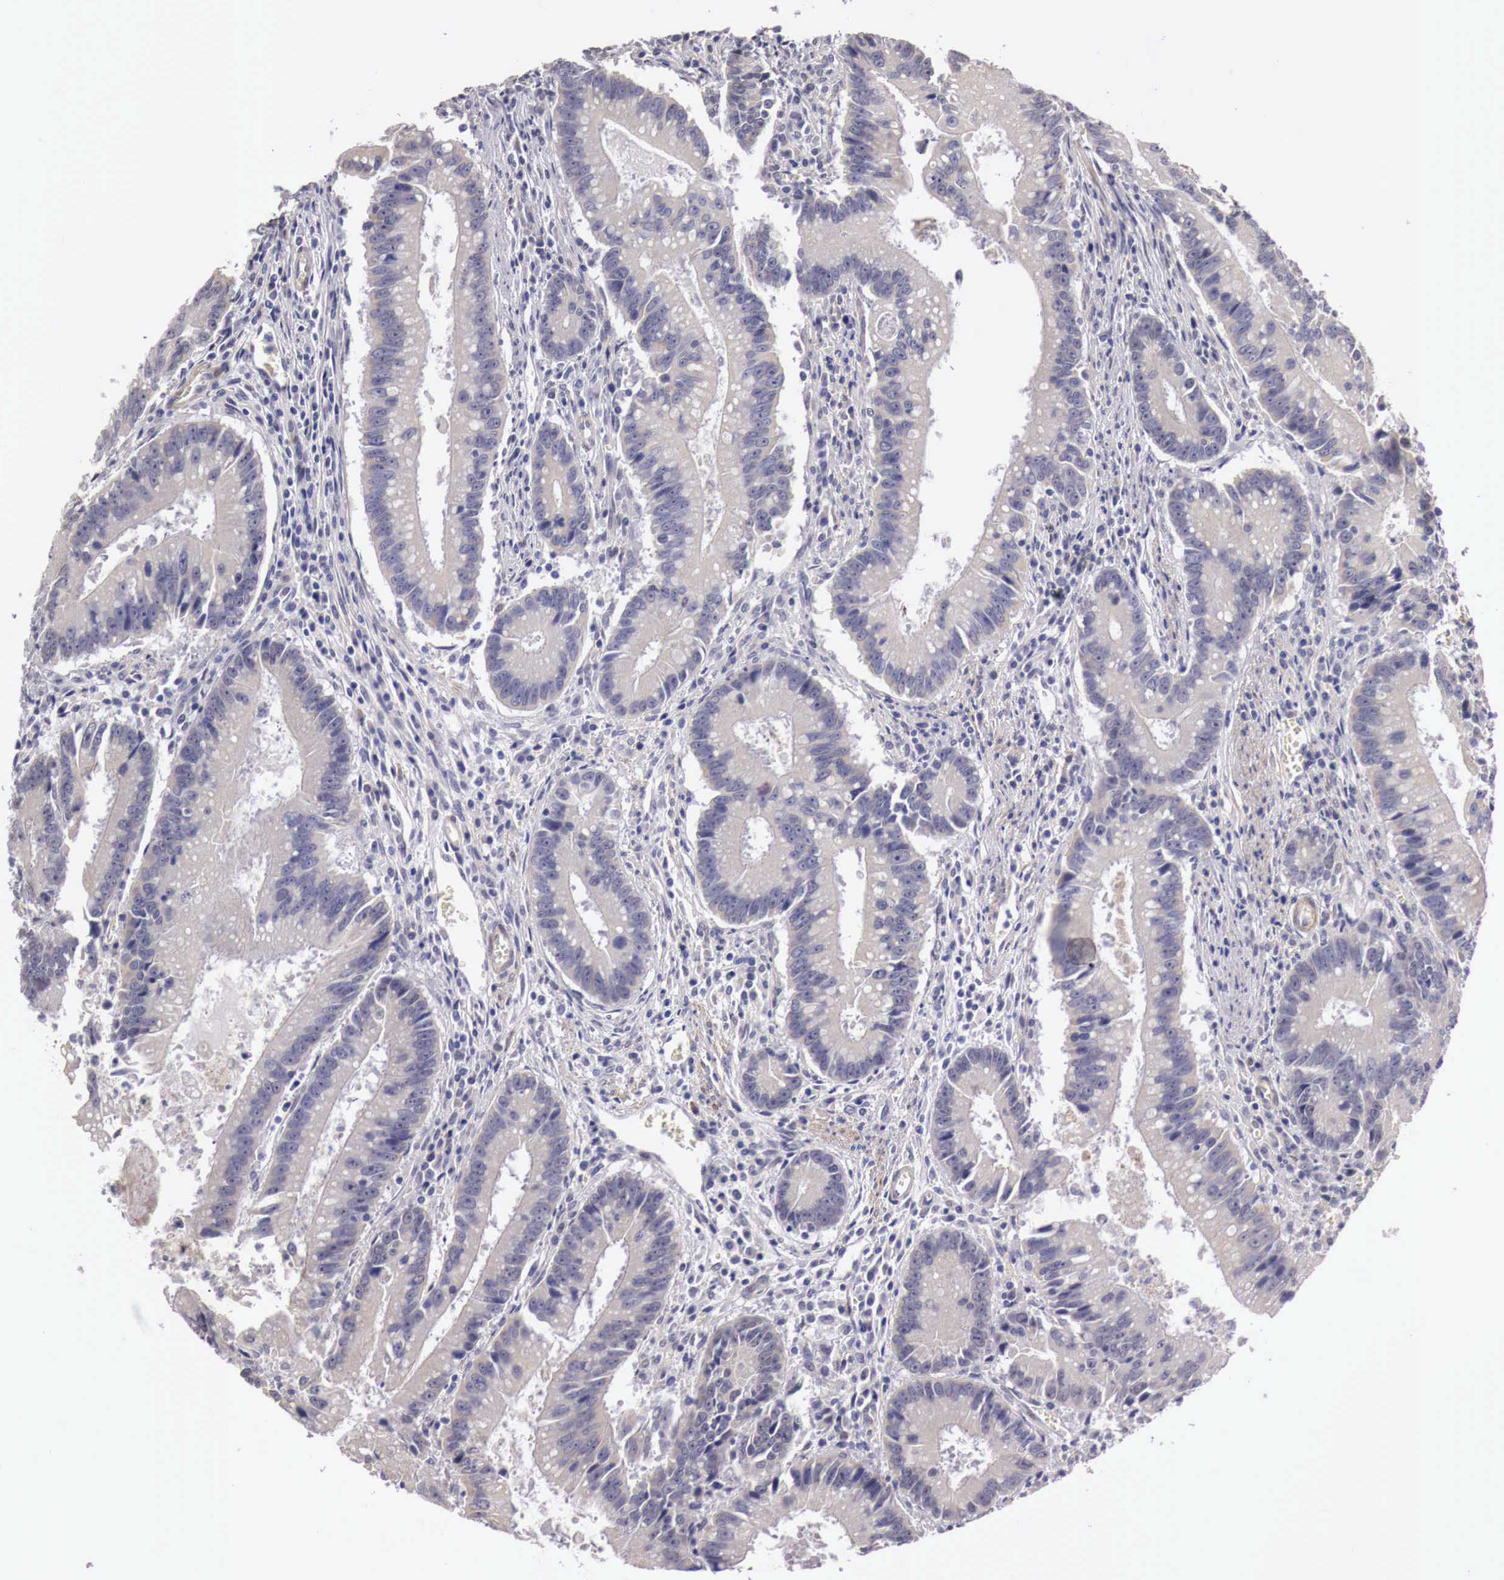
{"staining": {"intensity": "negative", "quantity": "none", "location": "none"}, "tissue": "colorectal cancer", "cell_type": "Tumor cells", "image_type": "cancer", "snomed": [{"axis": "morphology", "description": "Adenocarcinoma, NOS"}, {"axis": "topography", "description": "Rectum"}], "caption": "IHC photomicrograph of human colorectal cancer (adenocarcinoma) stained for a protein (brown), which displays no expression in tumor cells. Brightfield microscopy of immunohistochemistry (IHC) stained with DAB (3,3'-diaminobenzidine) (brown) and hematoxylin (blue), captured at high magnification.", "gene": "ENOX2", "patient": {"sex": "female", "age": 81}}